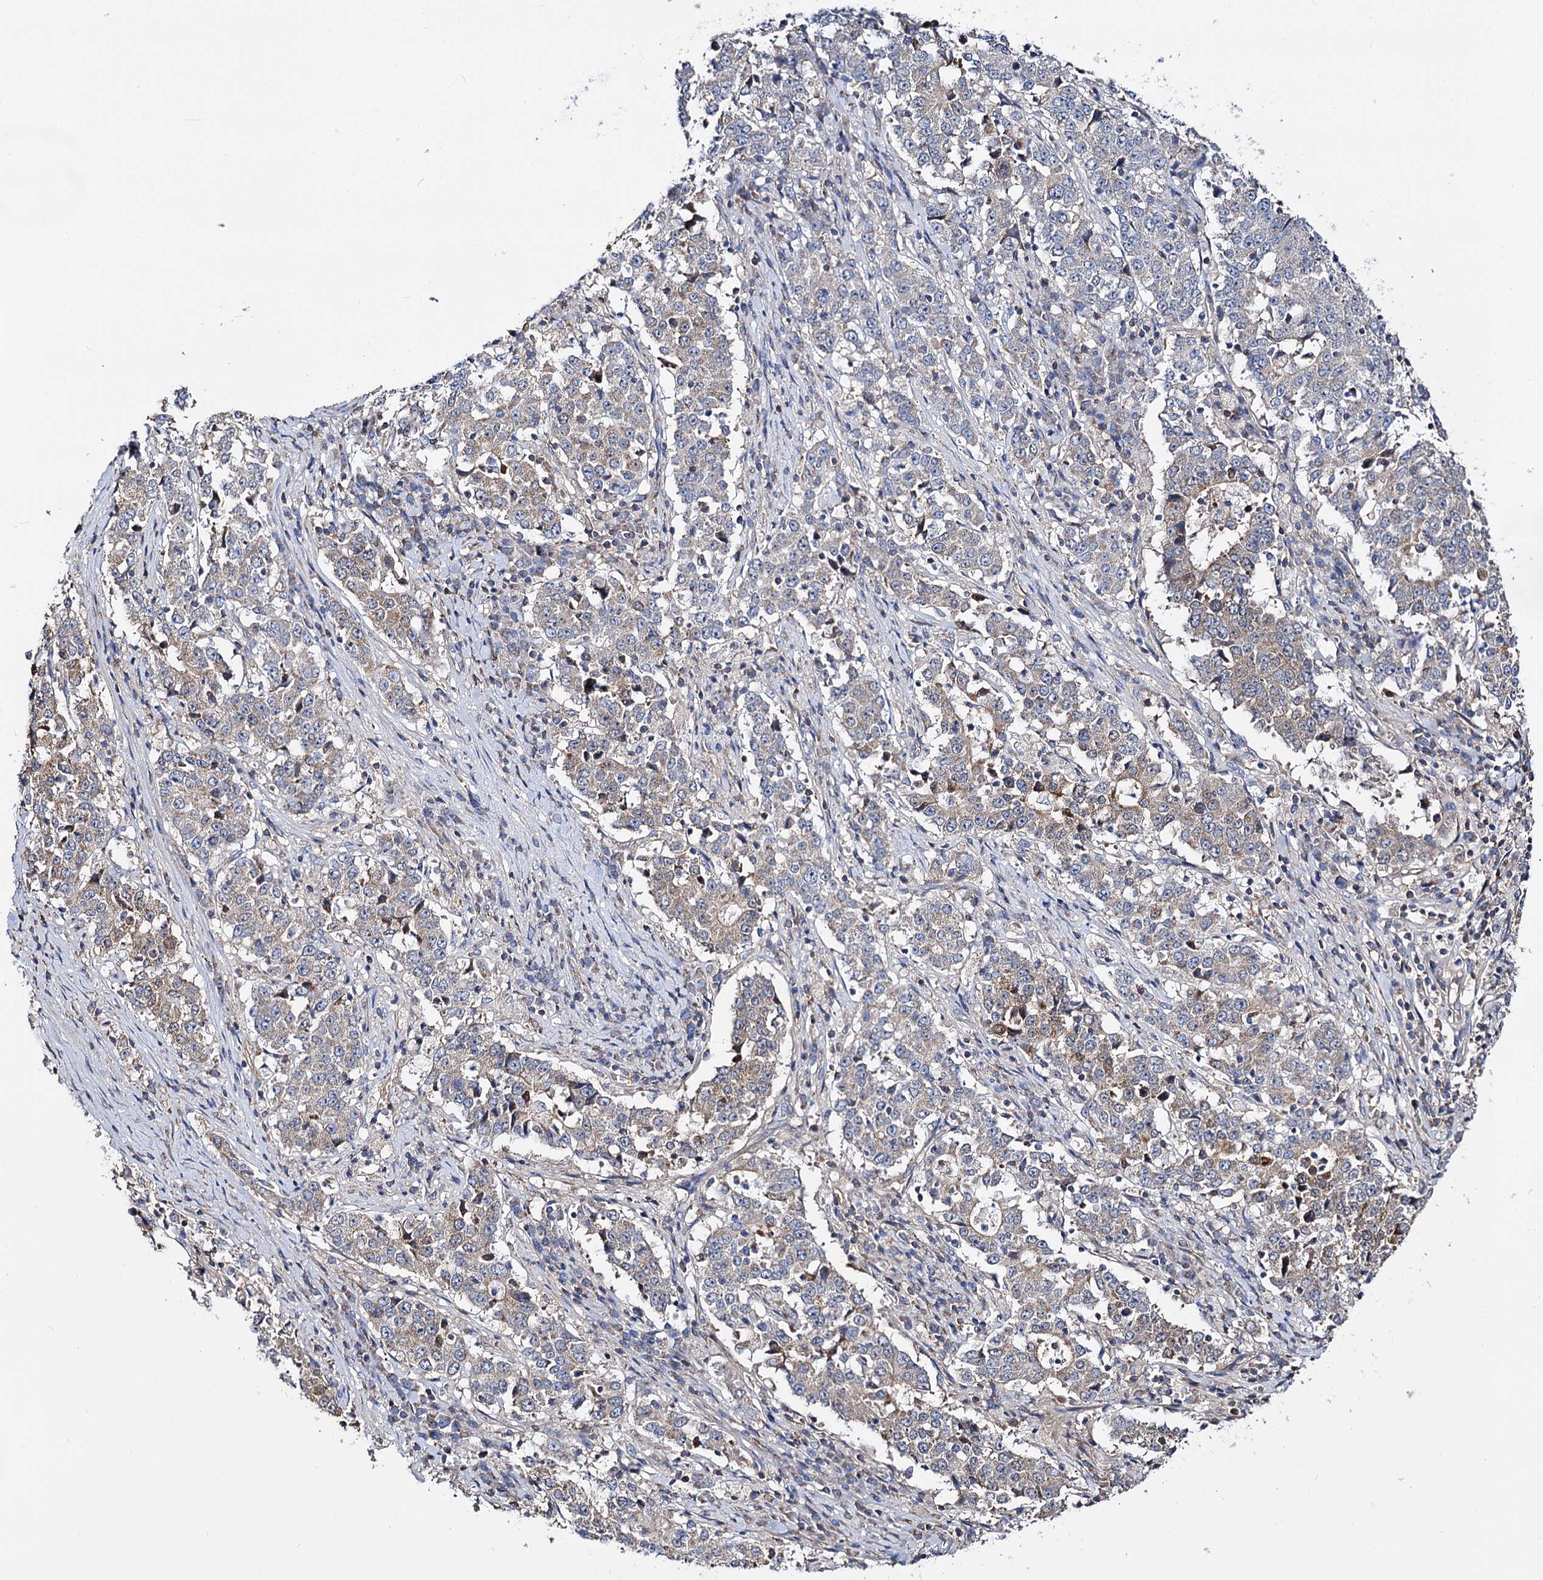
{"staining": {"intensity": "weak", "quantity": "<25%", "location": "cytoplasmic/membranous"}, "tissue": "stomach cancer", "cell_type": "Tumor cells", "image_type": "cancer", "snomed": [{"axis": "morphology", "description": "Adenocarcinoma, NOS"}, {"axis": "topography", "description": "Stomach"}], "caption": "Adenocarcinoma (stomach) was stained to show a protein in brown. There is no significant staining in tumor cells. (Stains: DAB (3,3'-diaminobenzidine) immunohistochemistry (IHC) with hematoxylin counter stain, Microscopy: brightfield microscopy at high magnification).", "gene": "IDI1", "patient": {"sex": "male", "age": 59}}